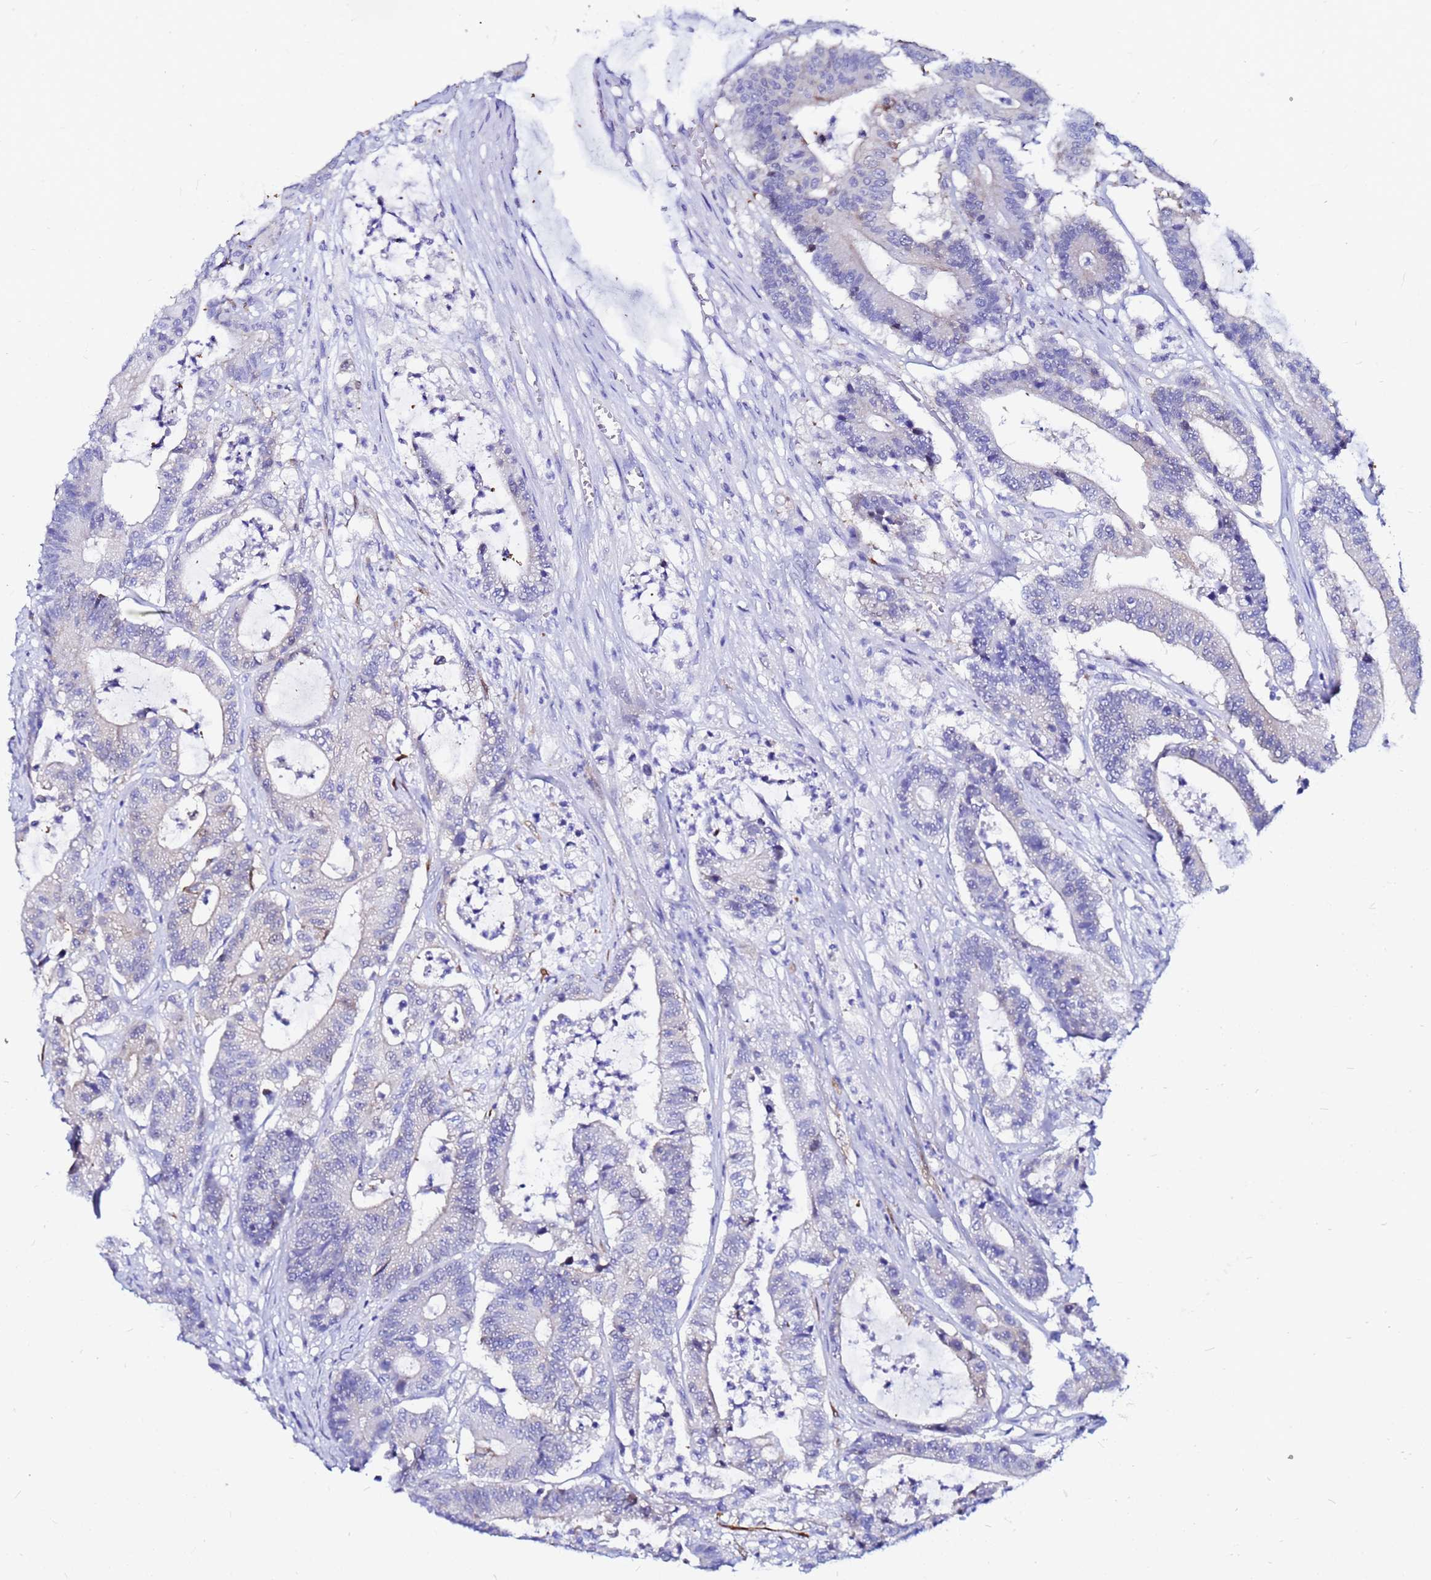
{"staining": {"intensity": "negative", "quantity": "none", "location": "none"}, "tissue": "colorectal cancer", "cell_type": "Tumor cells", "image_type": "cancer", "snomed": [{"axis": "morphology", "description": "Adenocarcinoma, NOS"}, {"axis": "topography", "description": "Colon"}], "caption": "A histopathology image of human colorectal adenocarcinoma is negative for staining in tumor cells. (DAB (3,3'-diaminobenzidine) immunohistochemistry (IHC), high magnification).", "gene": "PPP1R14C", "patient": {"sex": "female", "age": 84}}